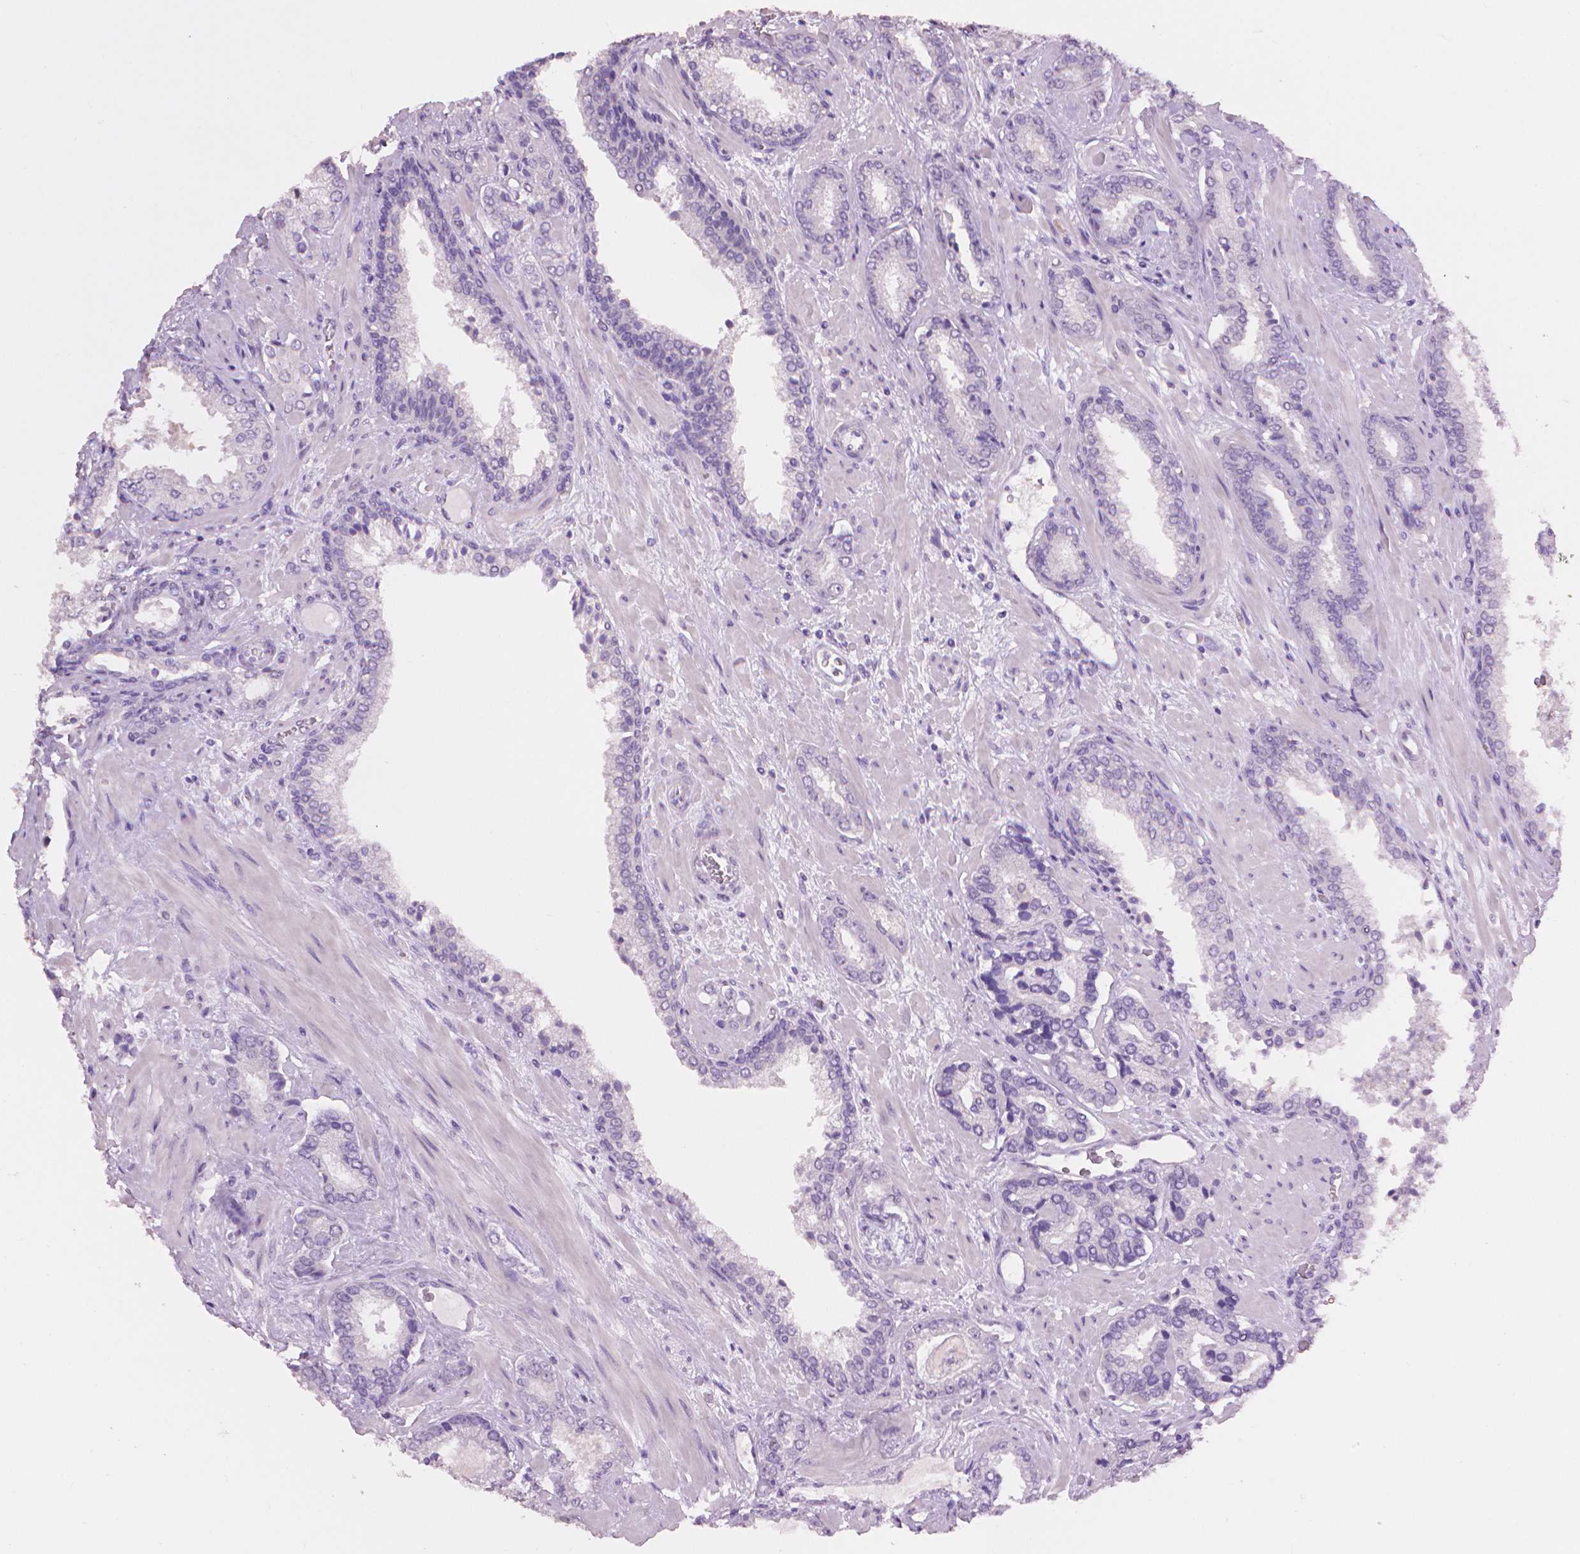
{"staining": {"intensity": "negative", "quantity": "none", "location": "none"}, "tissue": "prostate cancer", "cell_type": "Tumor cells", "image_type": "cancer", "snomed": [{"axis": "morphology", "description": "Adenocarcinoma, Low grade"}, {"axis": "topography", "description": "Prostate"}], "caption": "This is a histopathology image of immunohistochemistry (IHC) staining of prostate cancer, which shows no positivity in tumor cells.", "gene": "MLANA", "patient": {"sex": "male", "age": 61}}